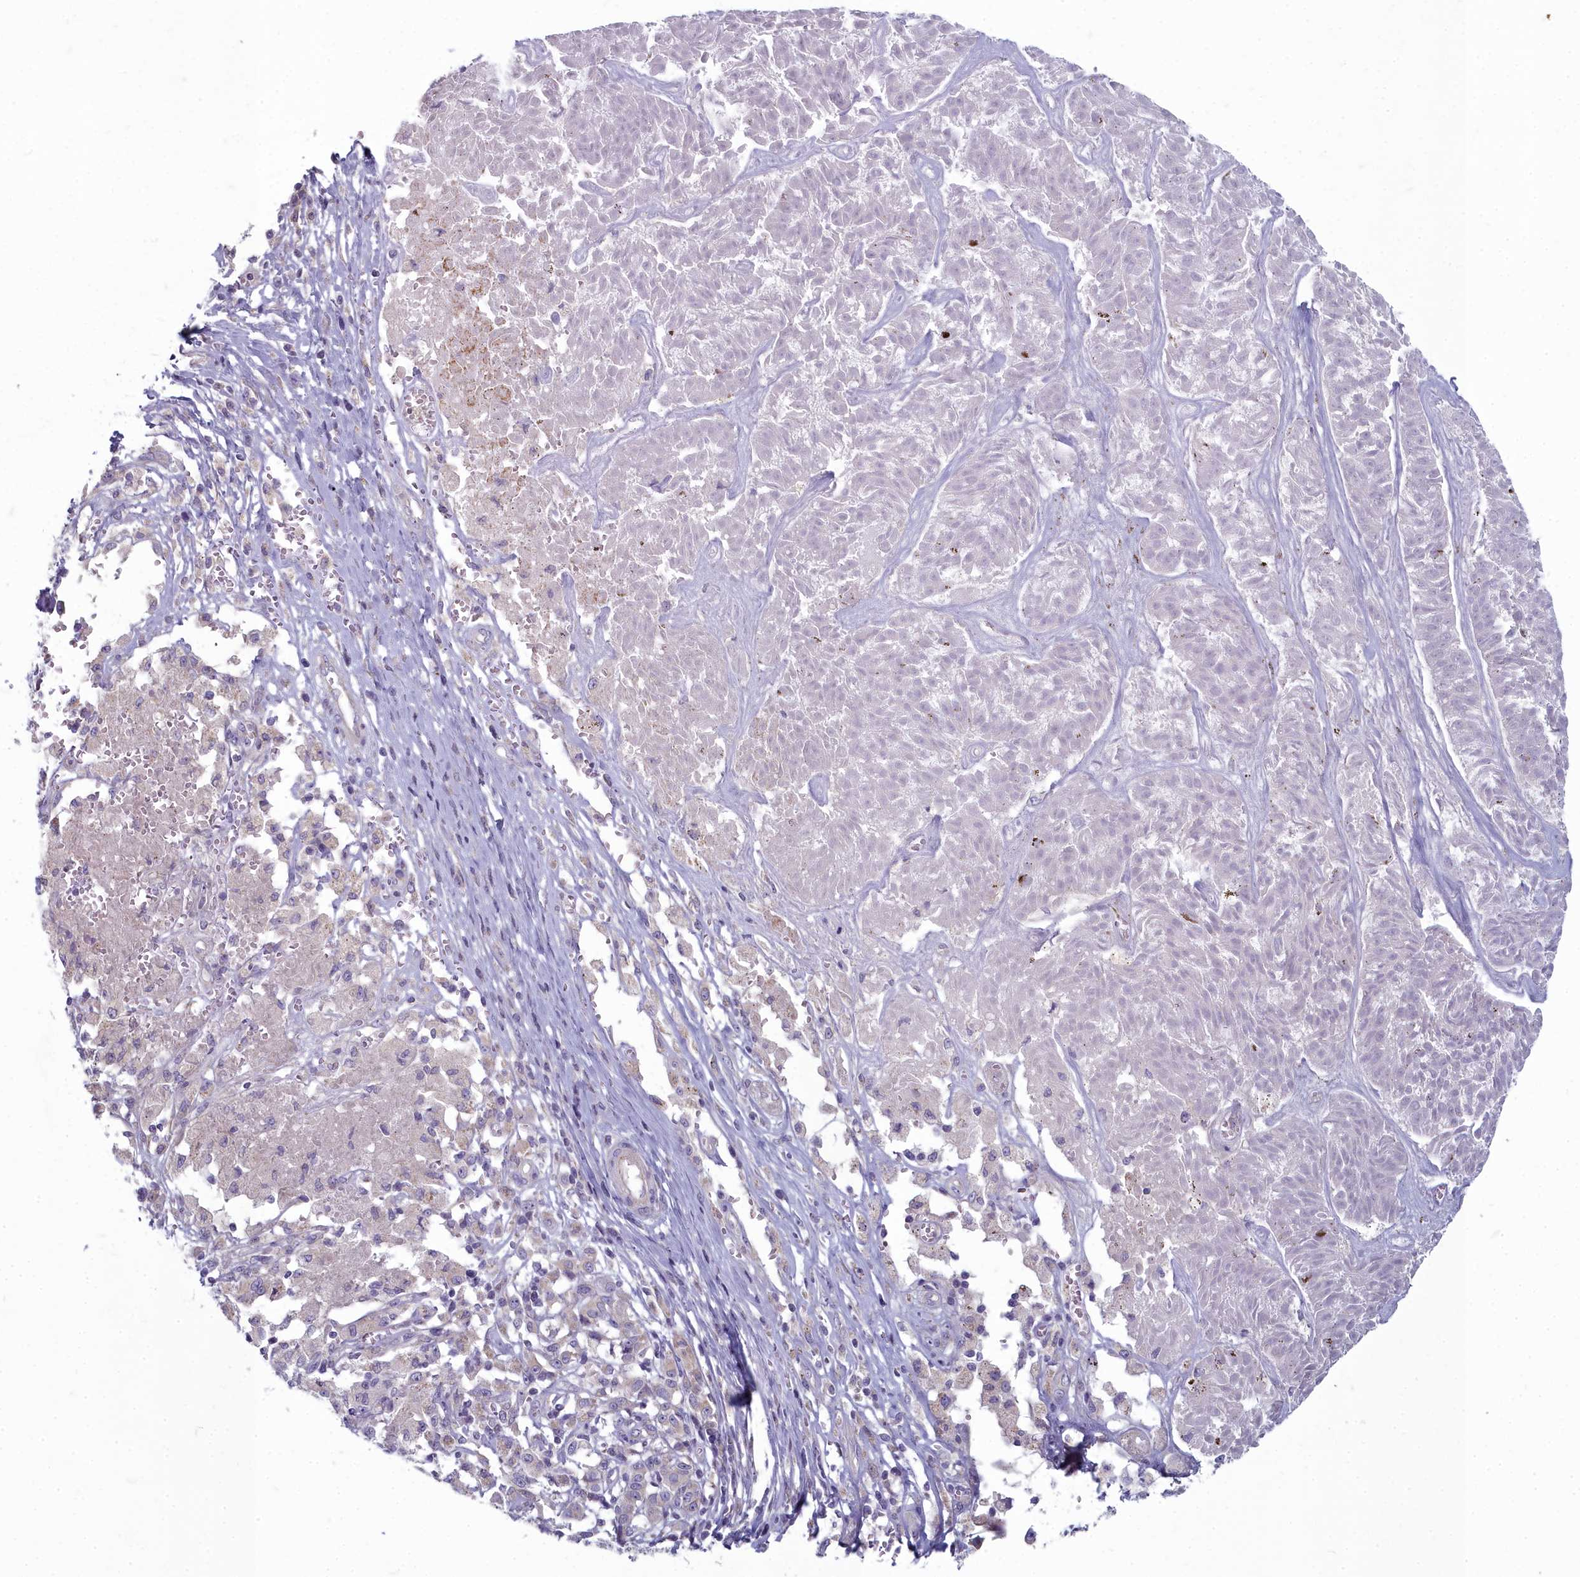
{"staining": {"intensity": "negative", "quantity": "none", "location": "none"}, "tissue": "melanoma", "cell_type": "Tumor cells", "image_type": "cancer", "snomed": [{"axis": "morphology", "description": "Malignant melanoma, NOS"}, {"axis": "topography", "description": "Skin"}], "caption": "The photomicrograph shows no significant expression in tumor cells of malignant melanoma. (DAB IHC, high magnification).", "gene": "INSYN2A", "patient": {"sex": "female", "age": 72}}